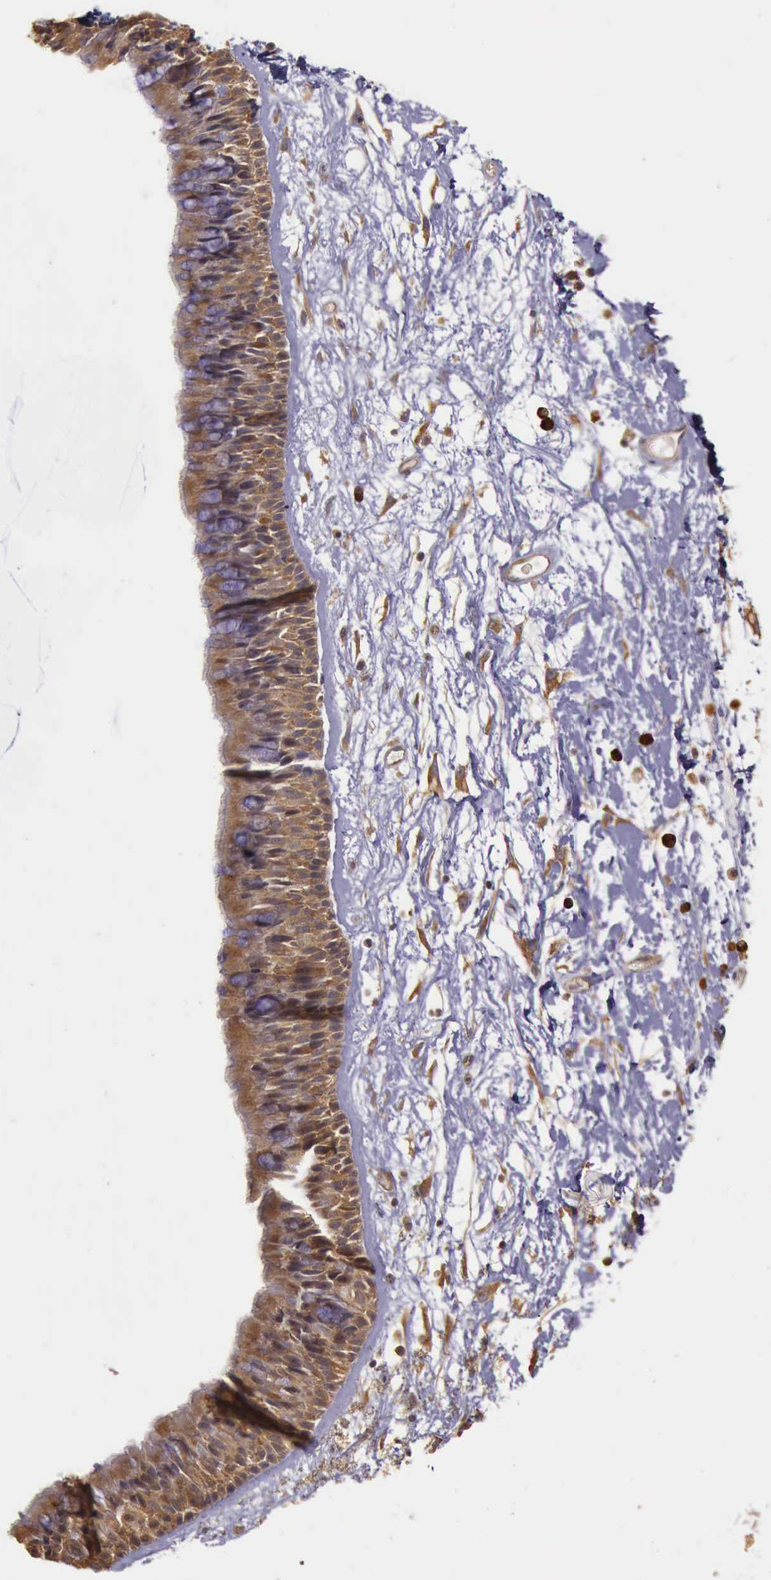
{"staining": {"intensity": "strong", "quantity": ">75%", "location": "cytoplasmic/membranous"}, "tissue": "nasopharynx", "cell_type": "Respiratory epithelial cells", "image_type": "normal", "snomed": [{"axis": "morphology", "description": "Normal tissue, NOS"}, {"axis": "topography", "description": "Nasopharynx"}], "caption": "Immunohistochemistry (IHC) staining of unremarkable nasopharynx, which displays high levels of strong cytoplasmic/membranous expression in about >75% of respiratory epithelial cells indicating strong cytoplasmic/membranous protein staining. The staining was performed using DAB (brown) for protein detection and nuclei were counterstained in hematoxylin (blue).", "gene": "EIF5", "patient": {"sex": "male", "age": 13}}